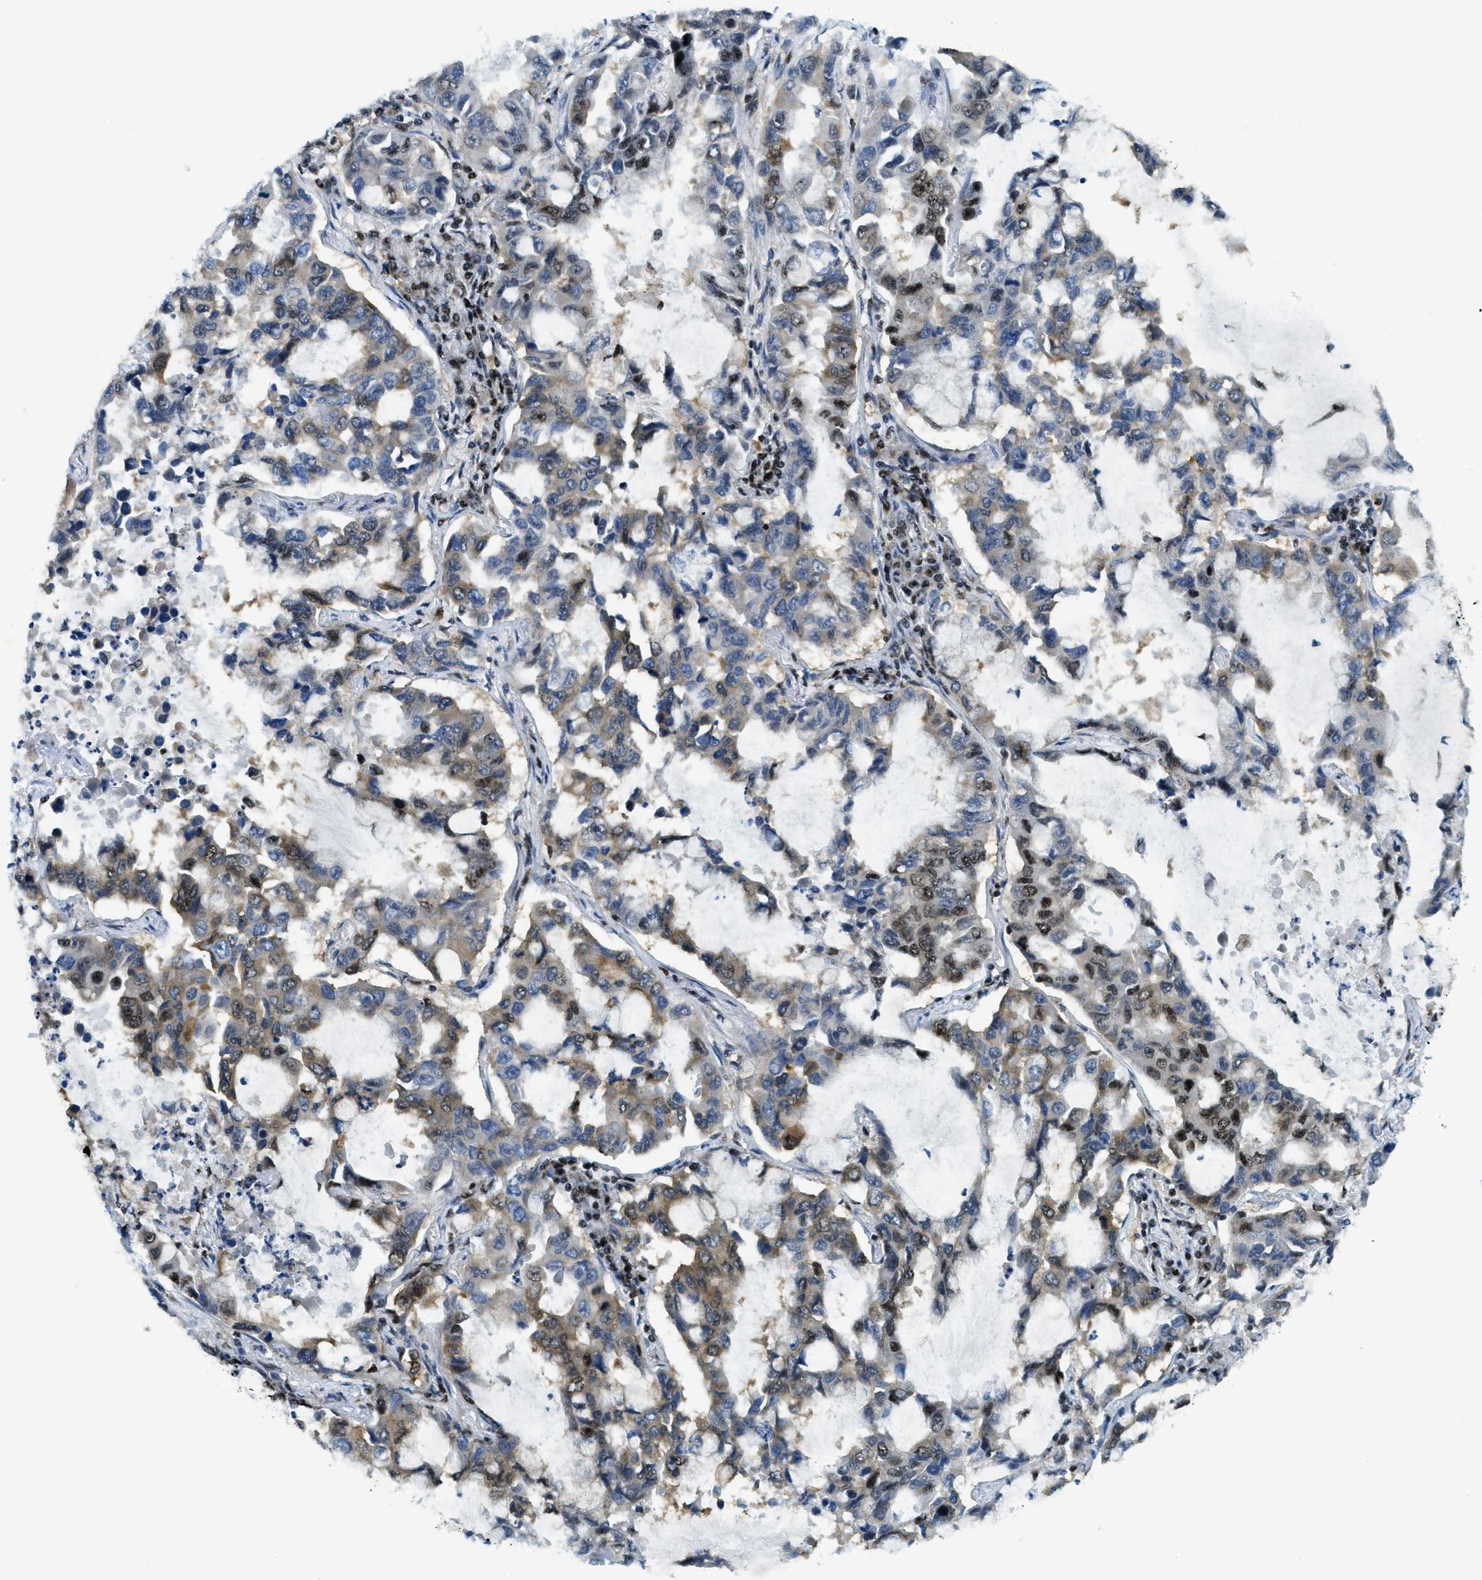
{"staining": {"intensity": "moderate", "quantity": ">75%", "location": "cytoplasmic/membranous,nuclear"}, "tissue": "lung cancer", "cell_type": "Tumor cells", "image_type": "cancer", "snomed": [{"axis": "morphology", "description": "Adenocarcinoma, NOS"}, {"axis": "topography", "description": "Lung"}], "caption": "There is medium levels of moderate cytoplasmic/membranous and nuclear staining in tumor cells of lung adenocarcinoma, as demonstrated by immunohistochemical staining (brown color).", "gene": "SP100", "patient": {"sex": "male", "age": 64}}